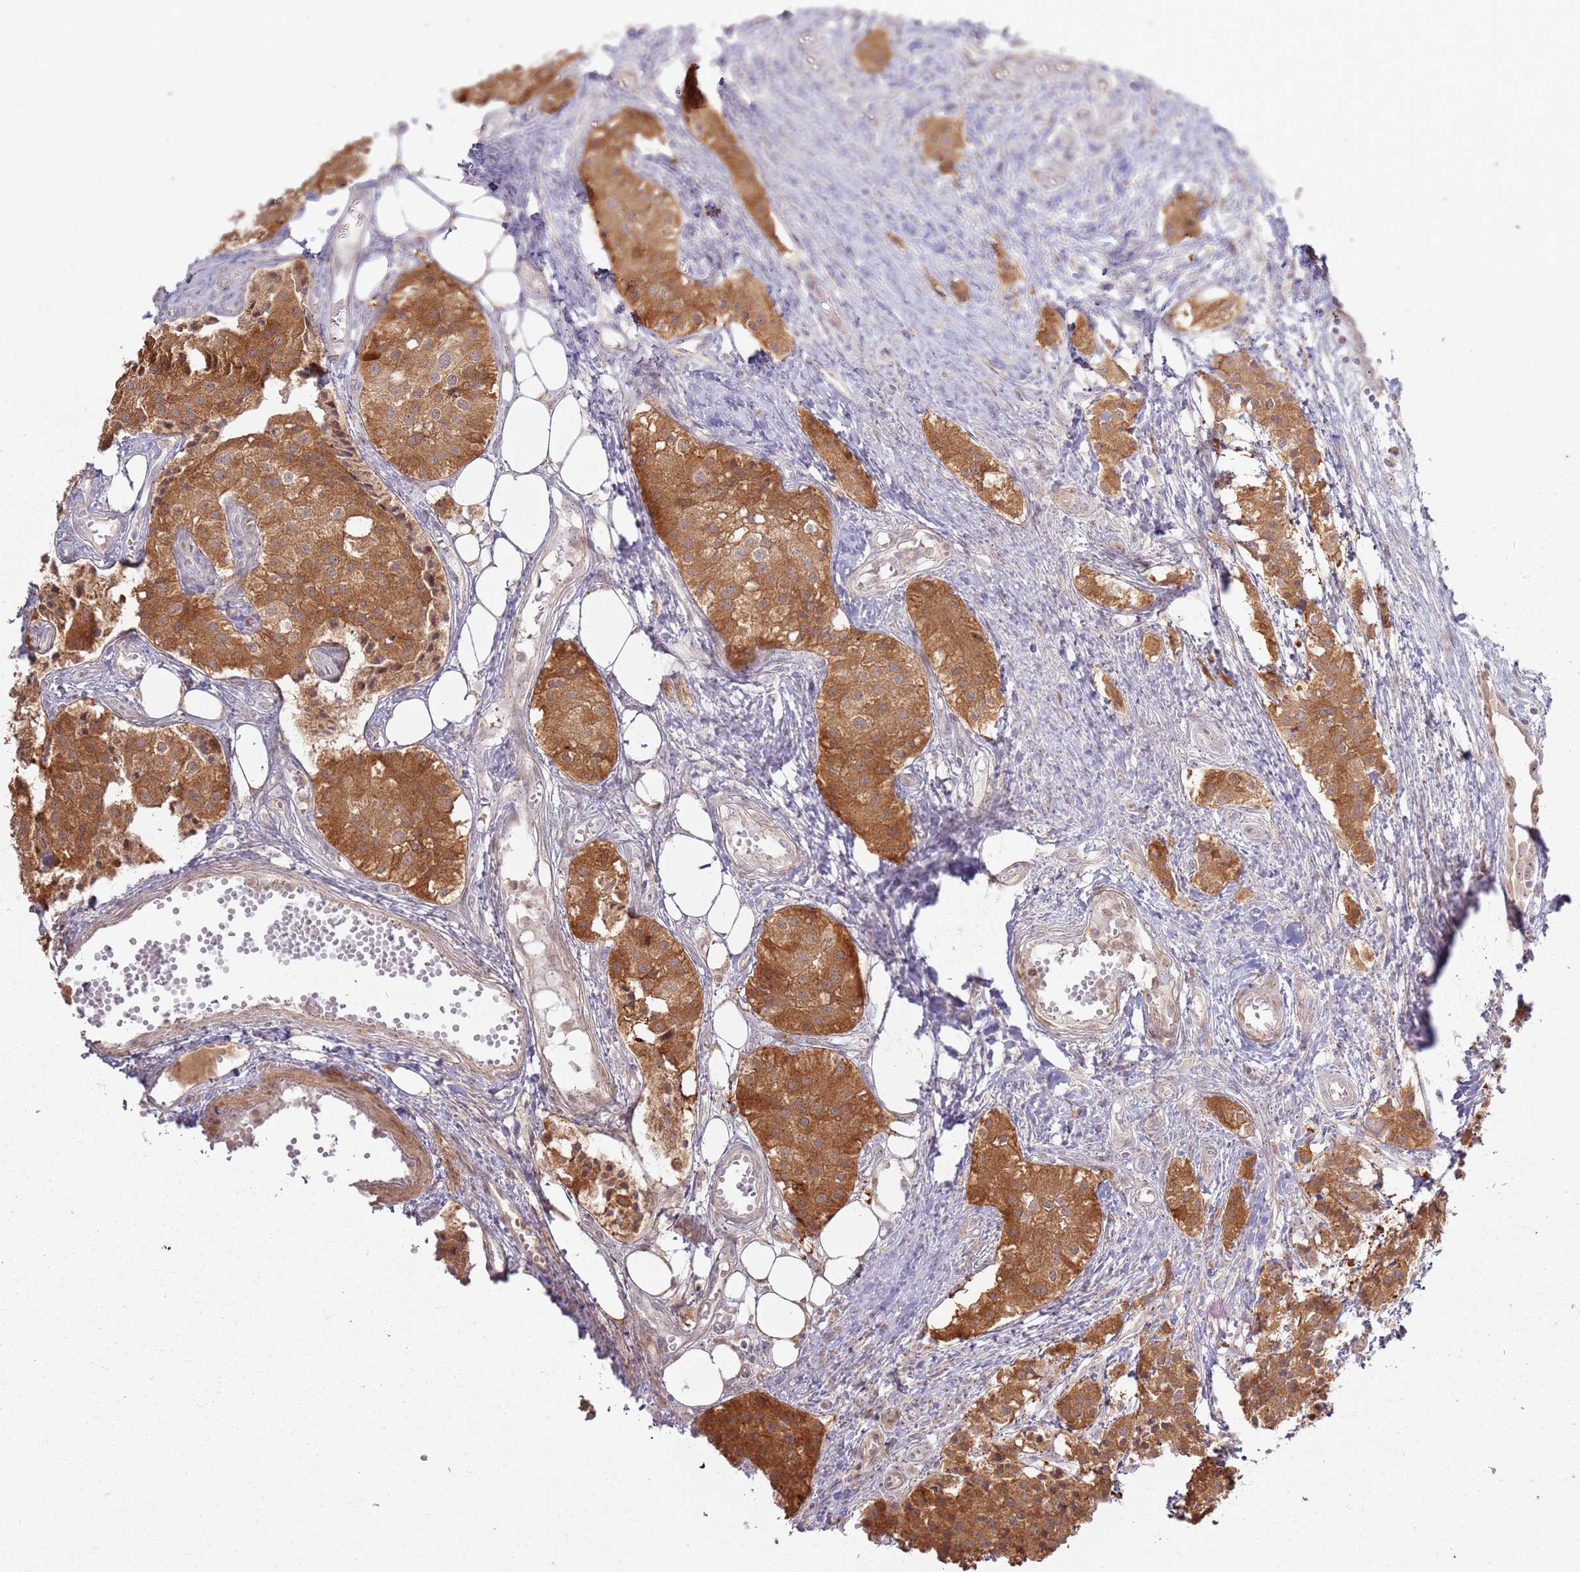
{"staining": {"intensity": "strong", "quantity": ">75%", "location": "cytoplasmic/membranous"}, "tissue": "carcinoid", "cell_type": "Tumor cells", "image_type": "cancer", "snomed": [{"axis": "morphology", "description": "Carcinoid, malignant, NOS"}, {"axis": "topography", "description": "Colon"}], "caption": "The immunohistochemical stain shows strong cytoplasmic/membranous positivity in tumor cells of carcinoid (malignant) tissue. (DAB (3,3'-diaminobenzidine) IHC with brightfield microscopy, high magnification).", "gene": "CNPY1", "patient": {"sex": "female", "age": 52}}